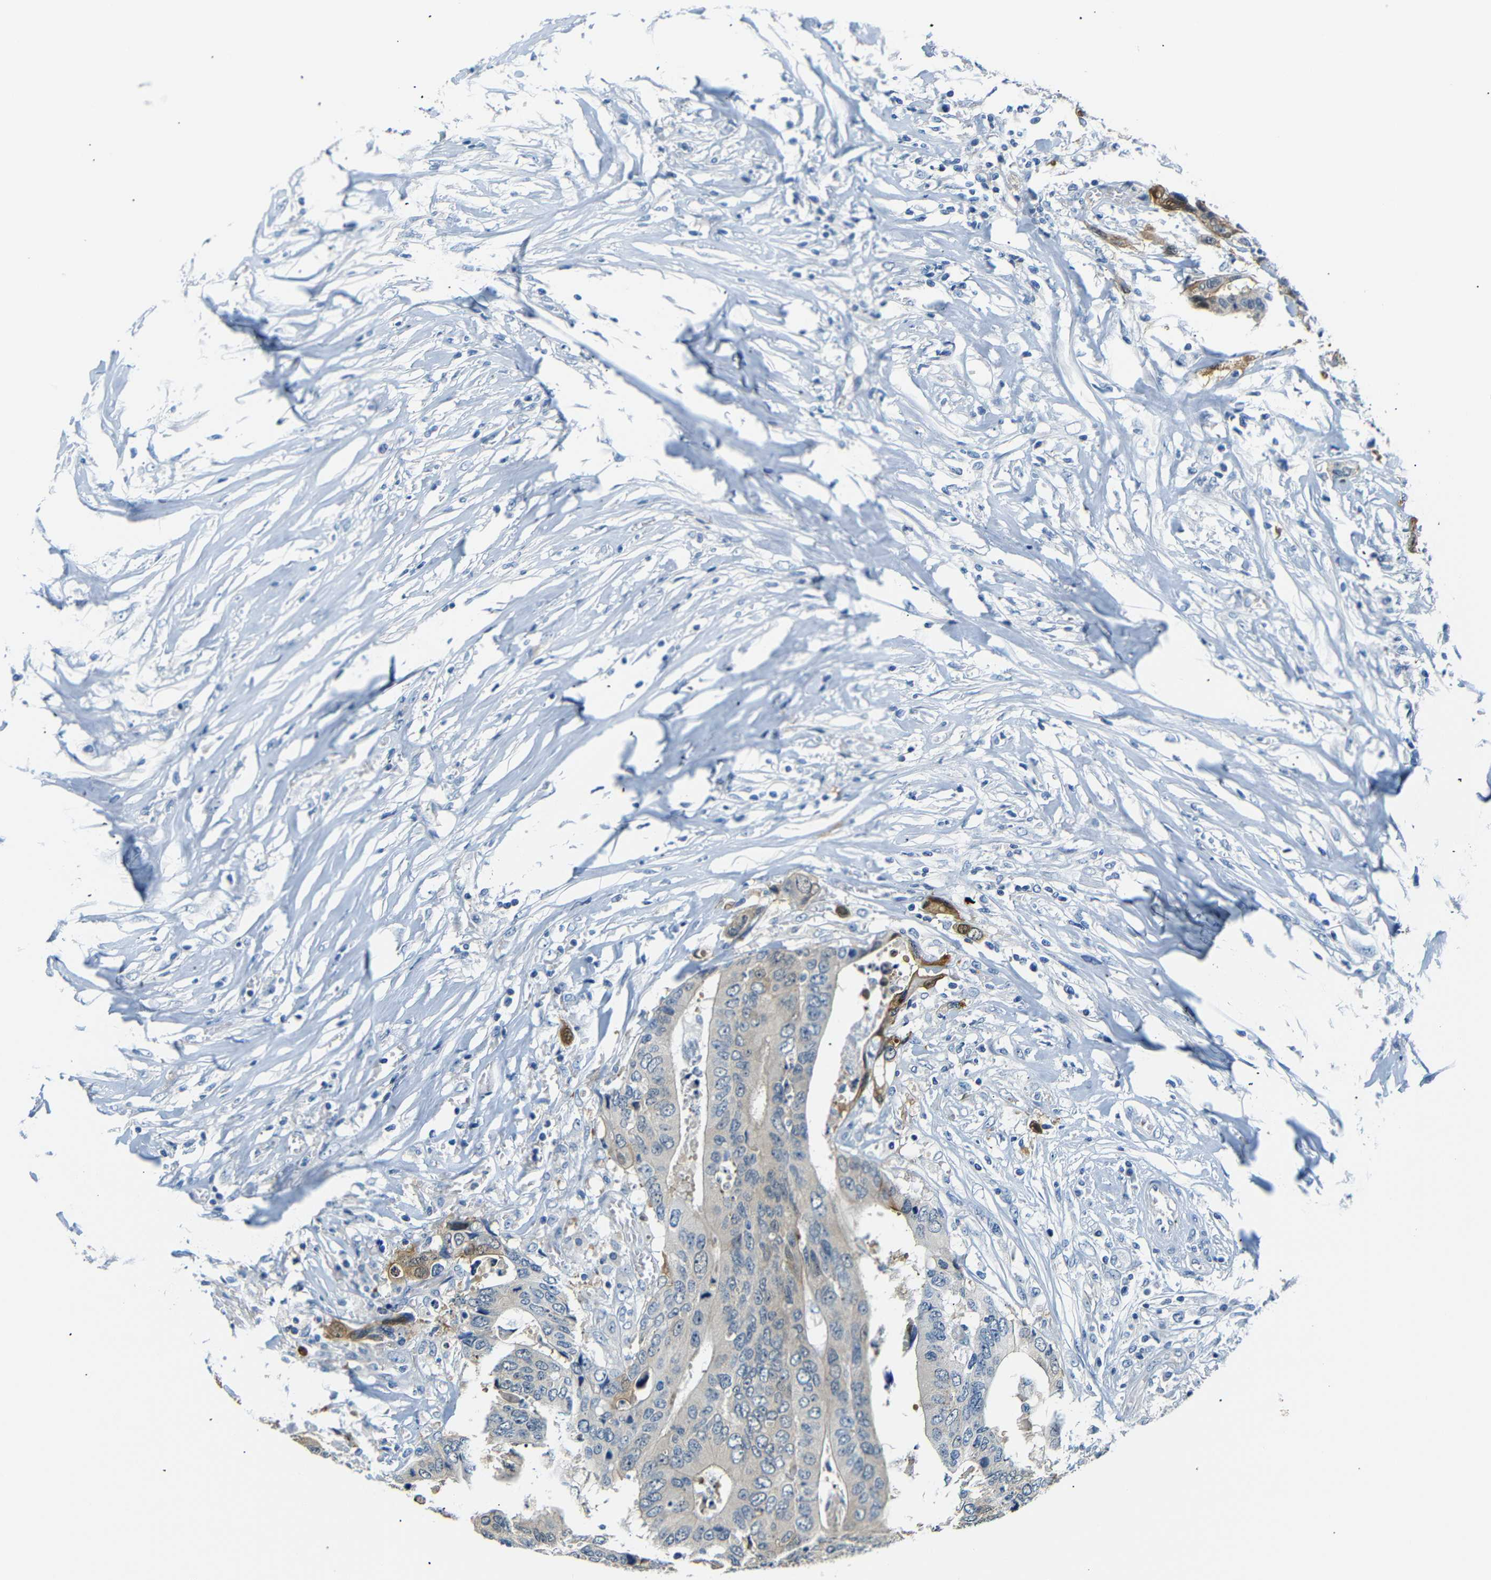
{"staining": {"intensity": "moderate", "quantity": "<25%", "location": "cytoplasmic/membranous"}, "tissue": "colorectal cancer", "cell_type": "Tumor cells", "image_type": "cancer", "snomed": [{"axis": "morphology", "description": "Adenocarcinoma, NOS"}, {"axis": "topography", "description": "Rectum"}], "caption": "This photomicrograph displays IHC staining of human colorectal cancer, with low moderate cytoplasmic/membranous staining in approximately <25% of tumor cells.", "gene": "SFN", "patient": {"sex": "male", "age": 55}}